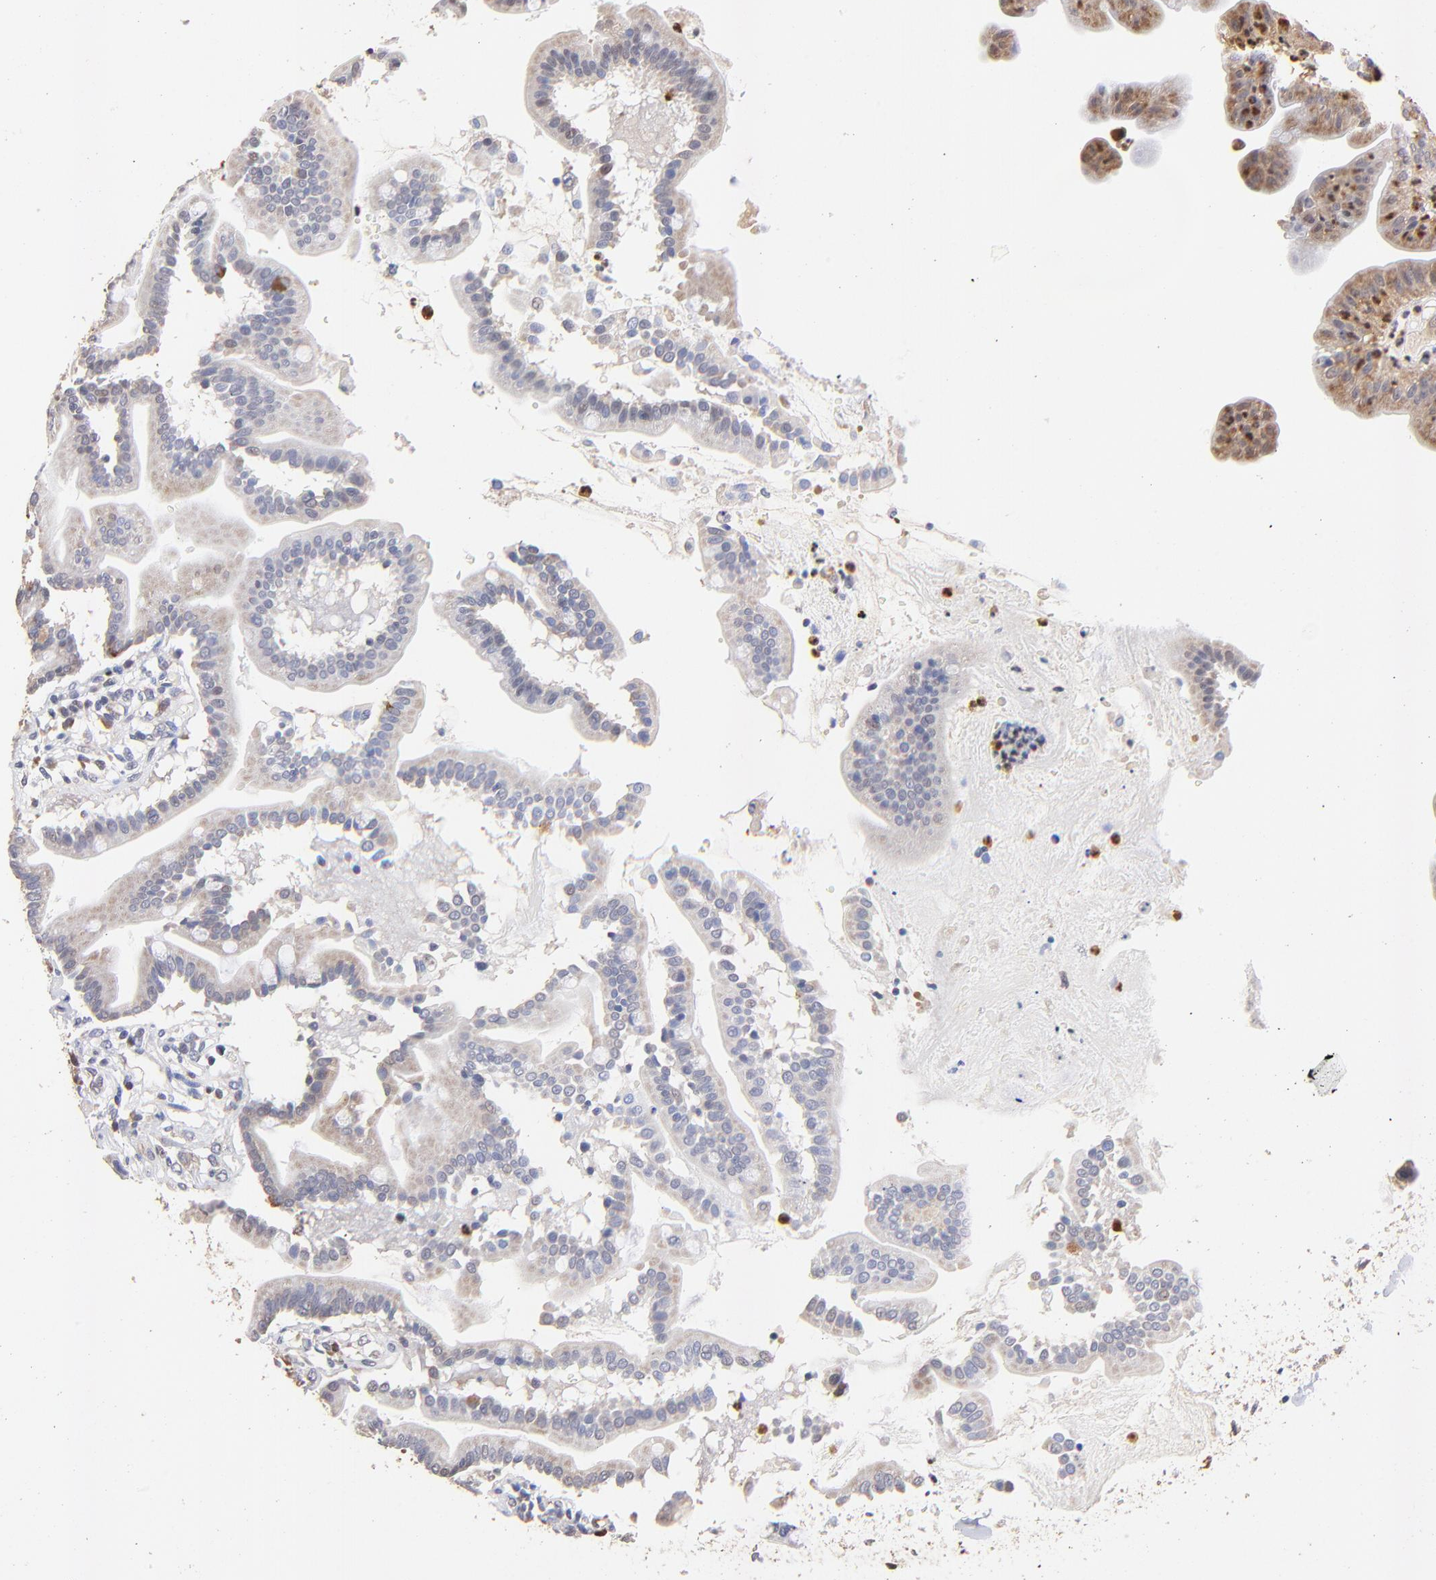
{"staining": {"intensity": "moderate", "quantity": "<25%", "location": "cytoplasmic/membranous"}, "tissue": "duodenum", "cell_type": "Glandular cells", "image_type": "normal", "snomed": [{"axis": "morphology", "description": "Normal tissue, NOS"}, {"axis": "topography", "description": "Duodenum"}], "caption": "A micrograph of duodenum stained for a protein shows moderate cytoplasmic/membranous brown staining in glandular cells.", "gene": "BBOF1", "patient": {"sex": "male", "age": 50}}